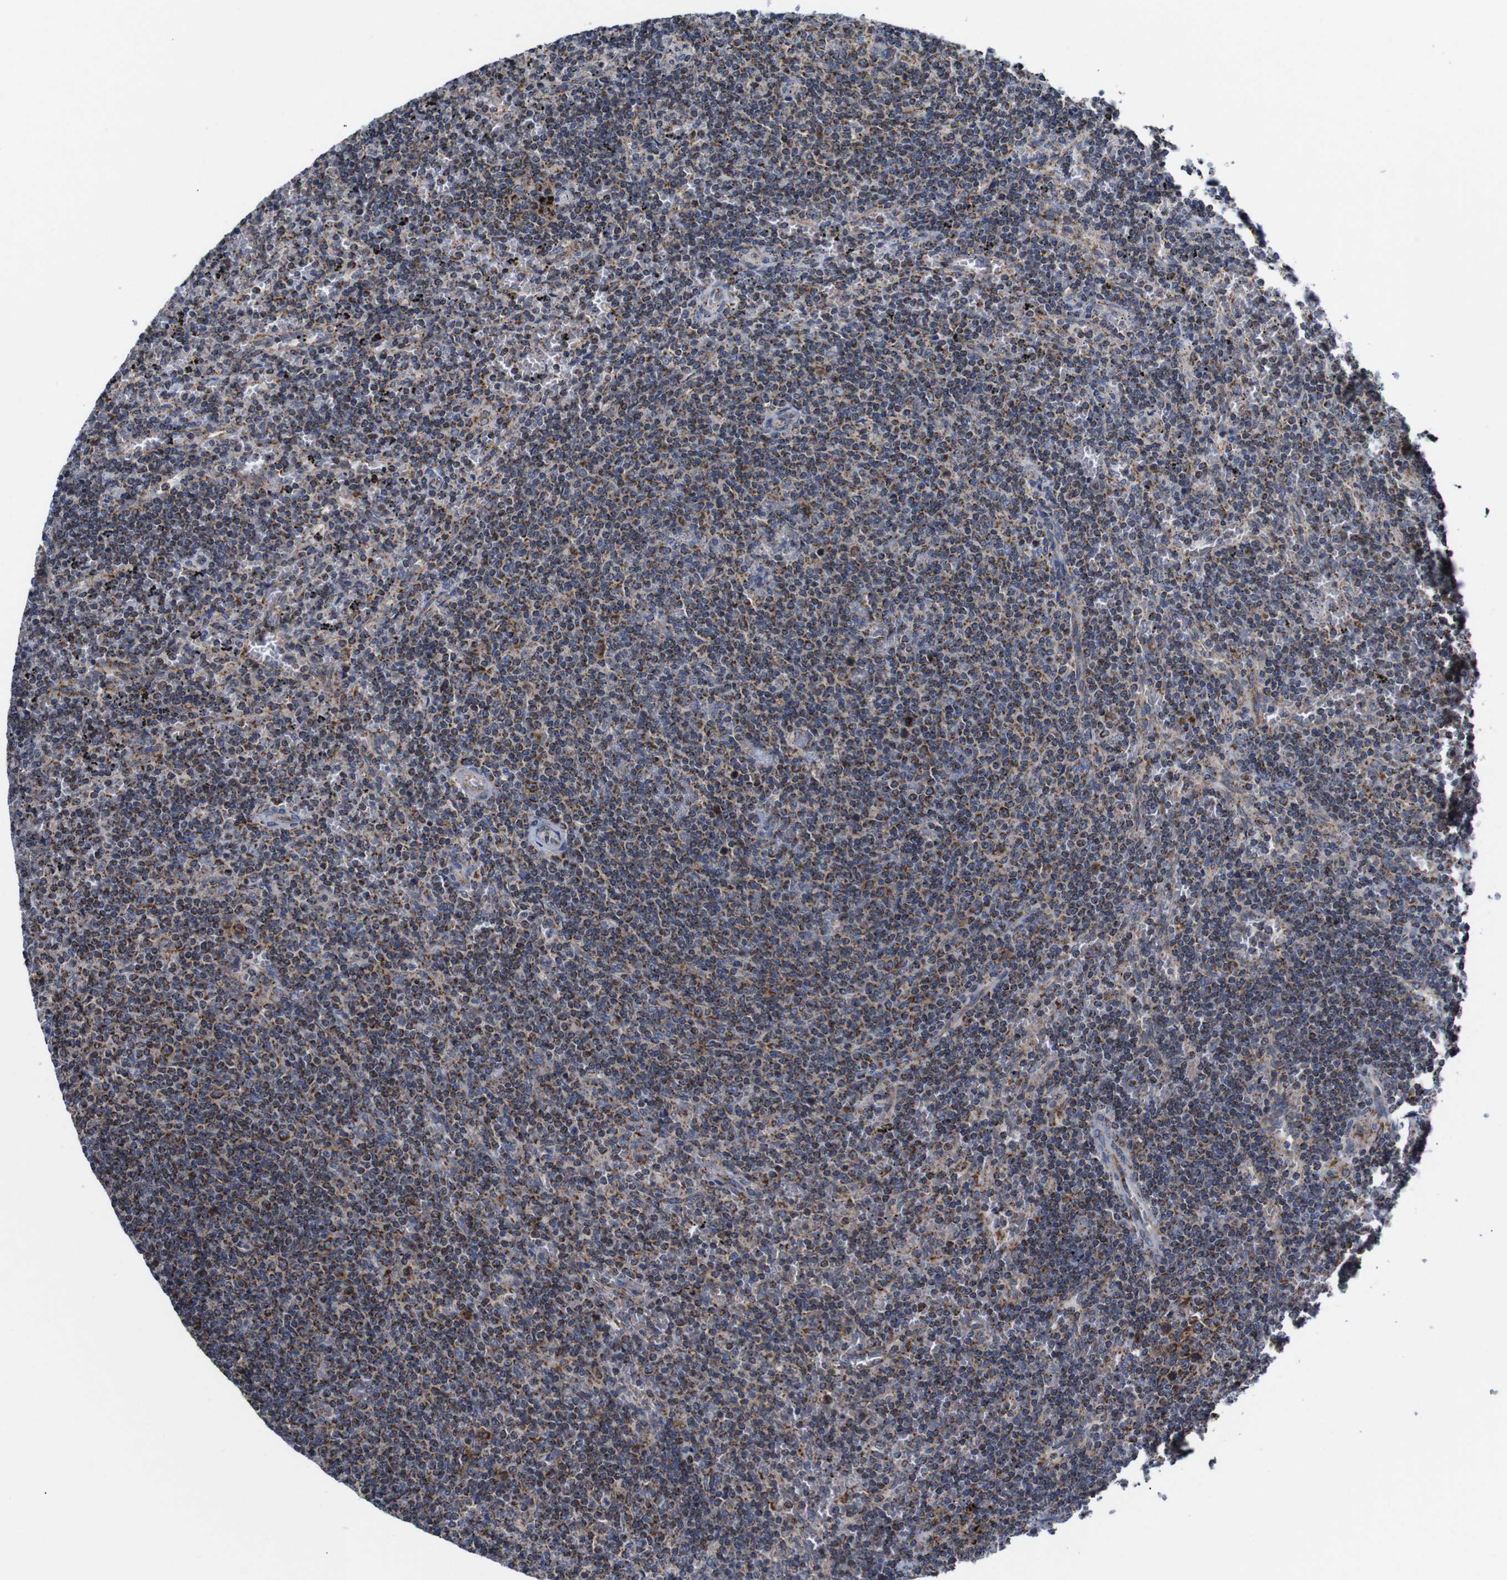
{"staining": {"intensity": "moderate", "quantity": ">75%", "location": "cytoplasmic/membranous"}, "tissue": "lymphoma", "cell_type": "Tumor cells", "image_type": "cancer", "snomed": [{"axis": "morphology", "description": "Malignant lymphoma, non-Hodgkin's type, Low grade"}, {"axis": "topography", "description": "Spleen"}], "caption": "A high-resolution histopathology image shows IHC staining of lymphoma, which demonstrates moderate cytoplasmic/membranous positivity in about >75% of tumor cells.", "gene": "C17orf80", "patient": {"sex": "female", "age": 50}}